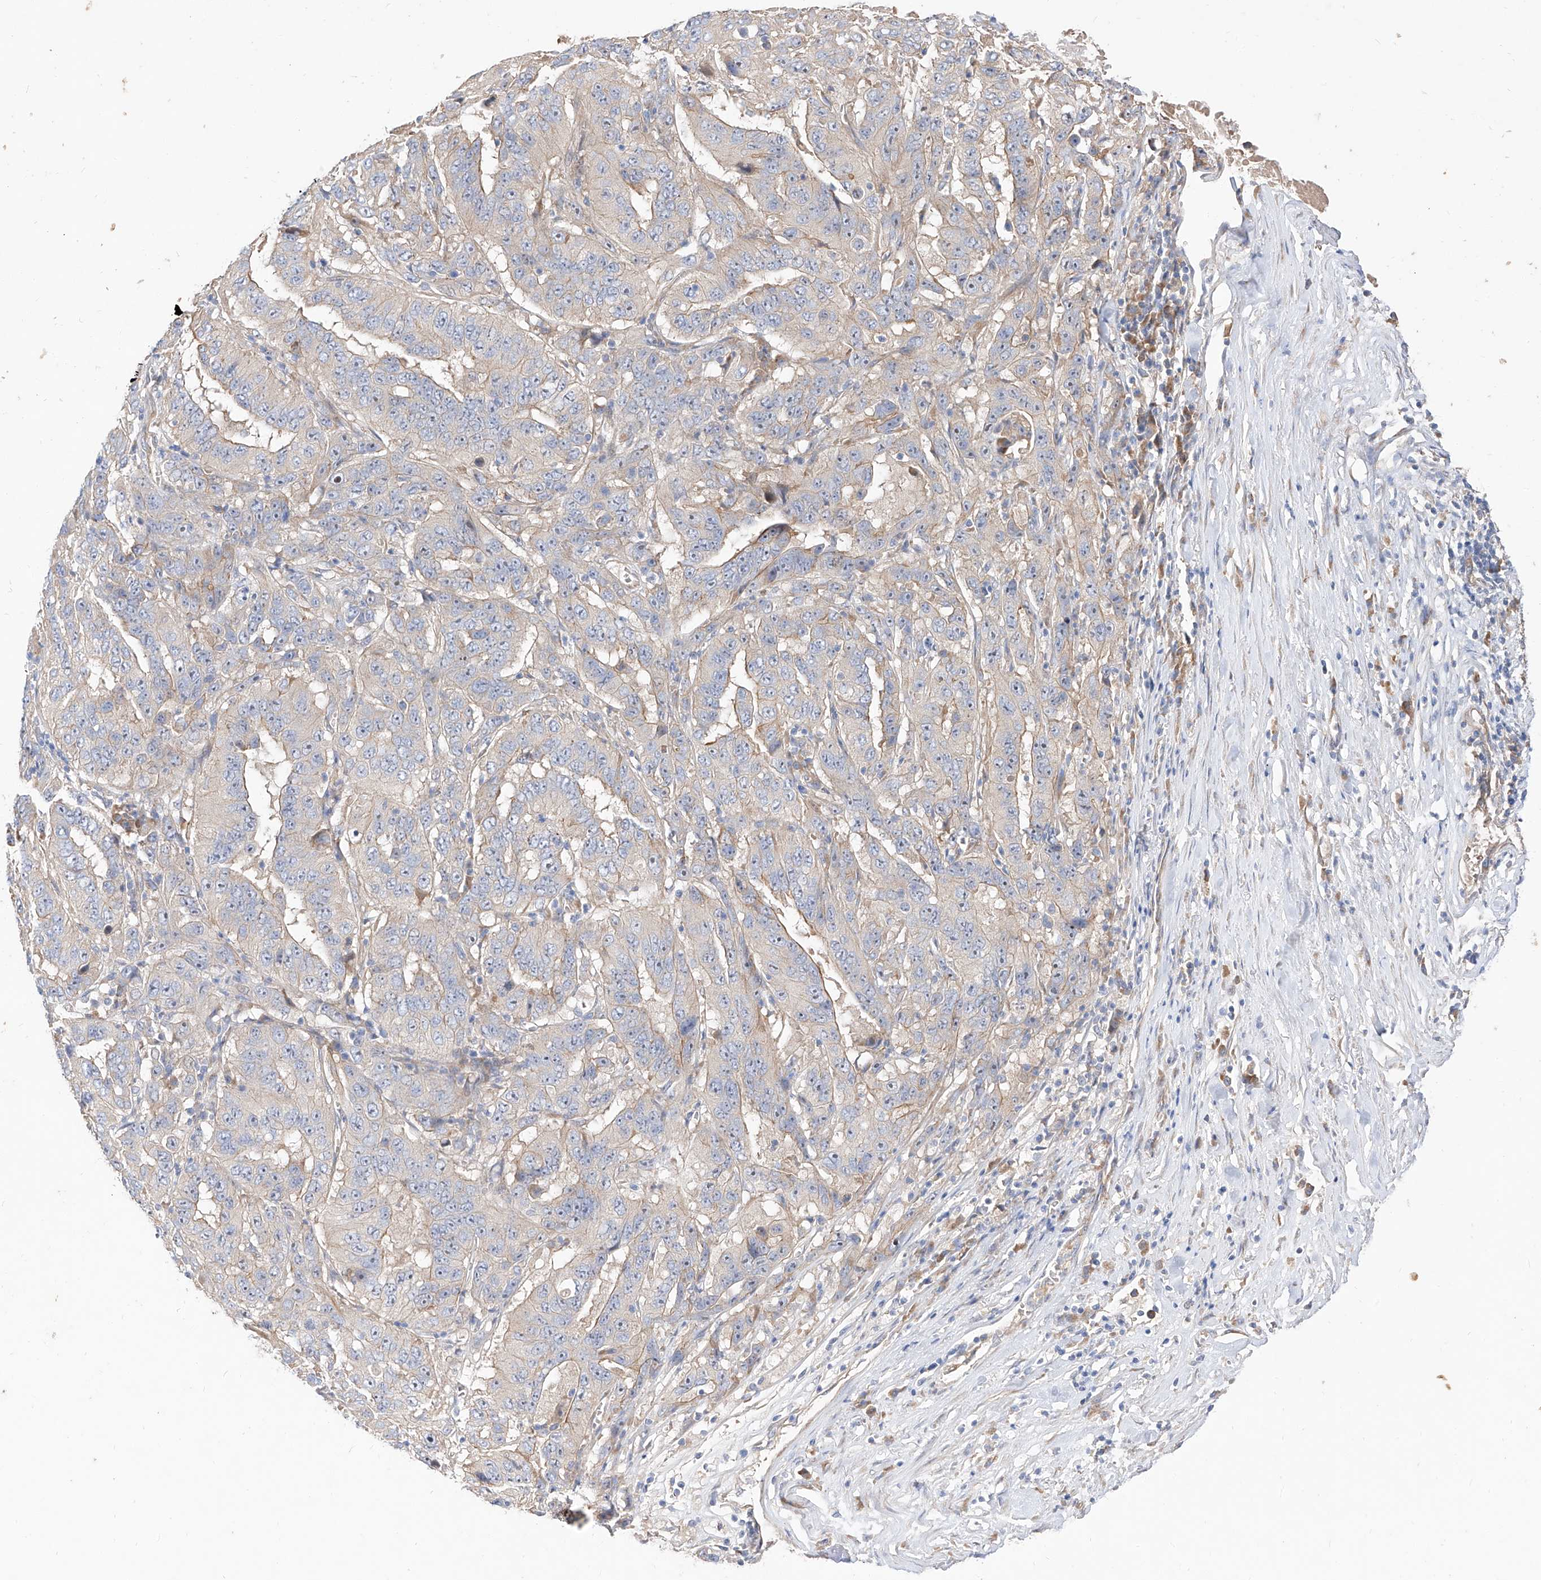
{"staining": {"intensity": "moderate", "quantity": "<25%", "location": "cytoplasmic/membranous"}, "tissue": "pancreatic cancer", "cell_type": "Tumor cells", "image_type": "cancer", "snomed": [{"axis": "morphology", "description": "Adenocarcinoma, NOS"}, {"axis": "topography", "description": "Pancreas"}], "caption": "Pancreatic cancer (adenocarcinoma) stained with DAB immunohistochemistry (IHC) demonstrates low levels of moderate cytoplasmic/membranous staining in about <25% of tumor cells. Immunohistochemistry stains the protein in brown and the nuclei are stained blue.", "gene": "DIRAS3", "patient": {"sex": "male", "age": 63}}